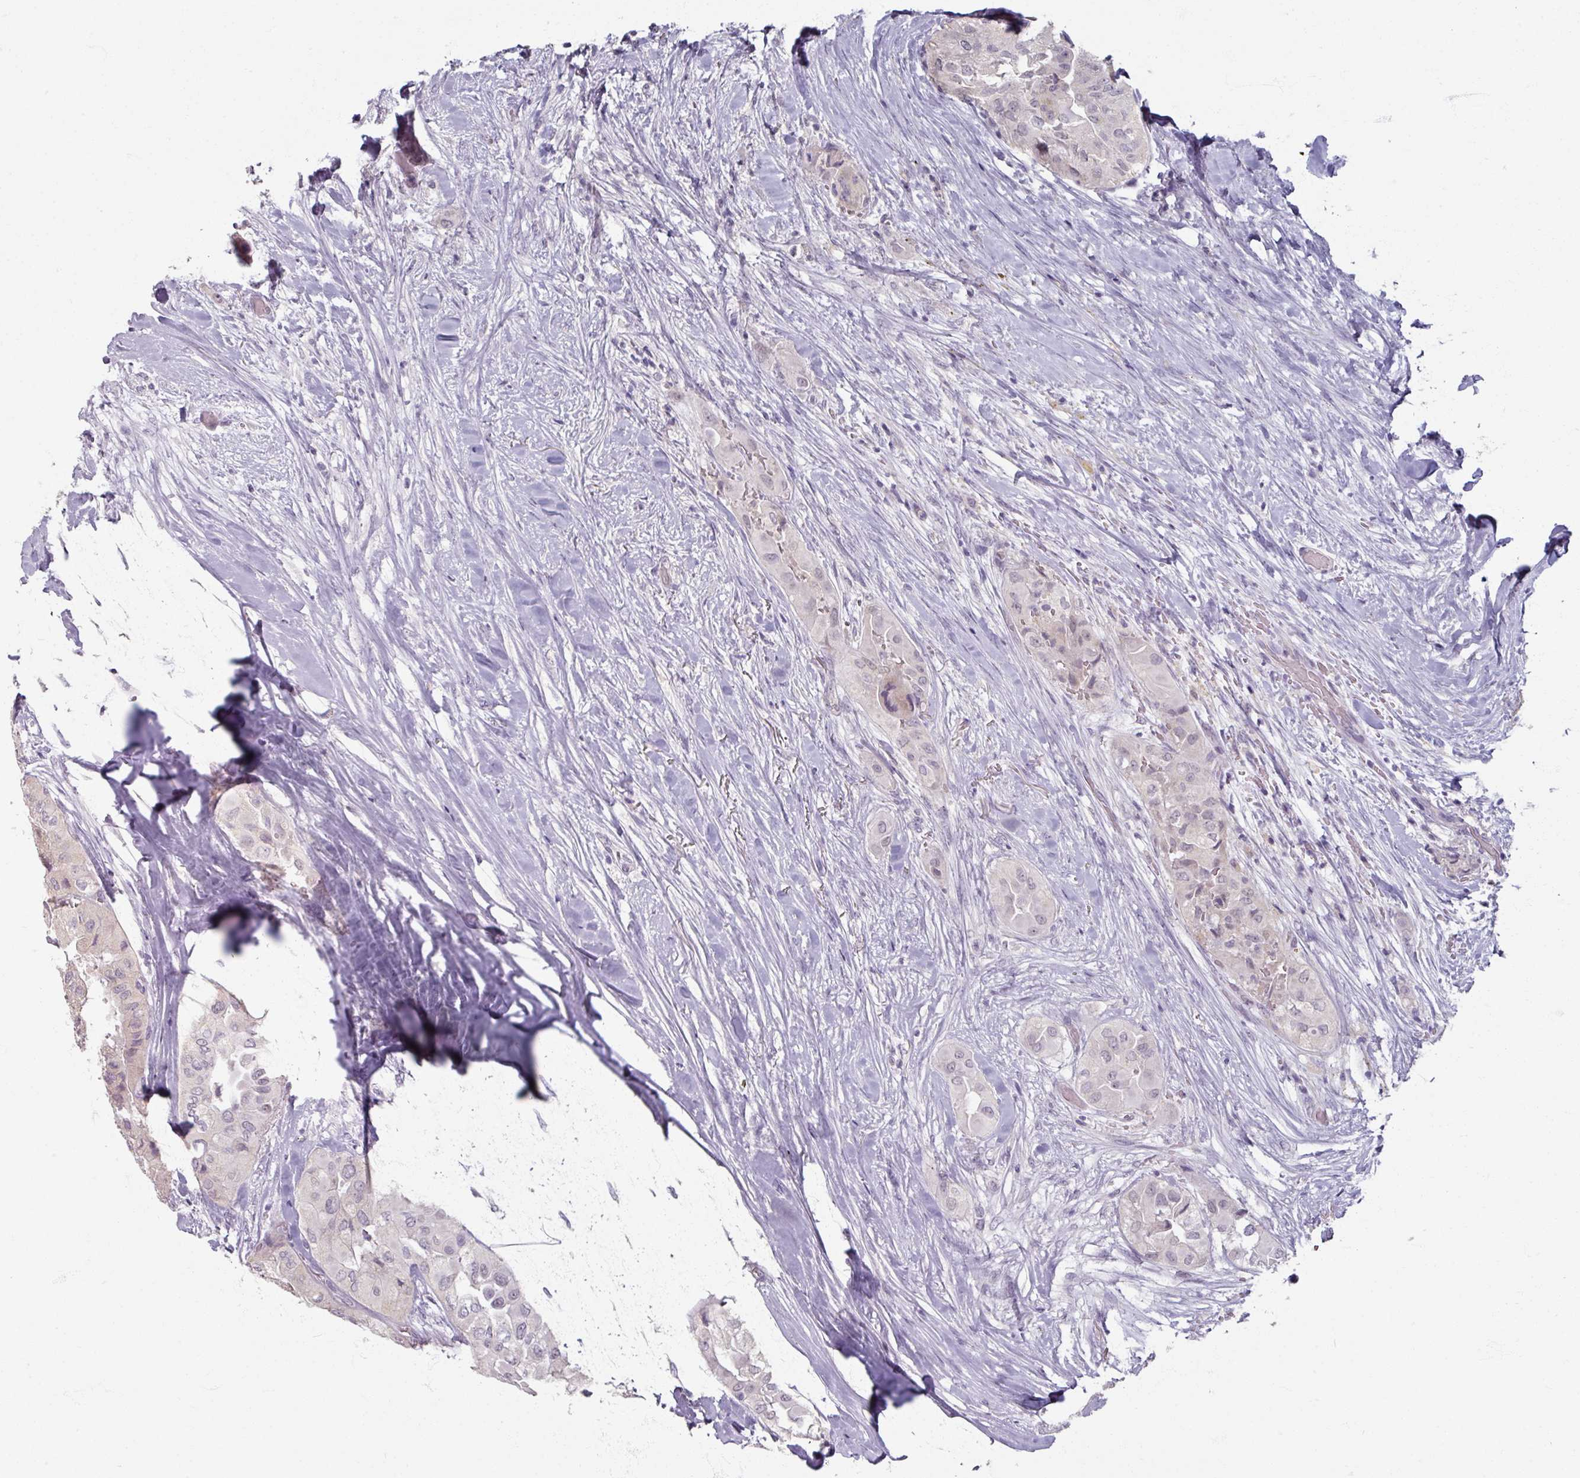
{"staining": {"intensity": "weak", "quantity": "<25%", "location": "cytoplasmic/membranous"}, "tissue": "thyroid cancer", "cell_type": "Tumor cells", "image_type": "cancer", "snomed": [{"axis": "morphology", "description": "Normal tissue, NOS"}, {"axis": "morphology", "description": "Papillary adenocarcinoma, NOS"}, {"axis": "topography", "description": "Thyroid gland"}], "caption": "High magnification brightfield microscopy of thyroid cancer stained with DAB (3,3'-diaminobenzidine) (brown) and counterstained with hematoxylin (blue): tumor cells show no significant staining. (DAB (3,3'-diaminobenzidine) IHC, high magnification).", "gene": "SOX11", "patient": {"sex": "female", "age": 59}}